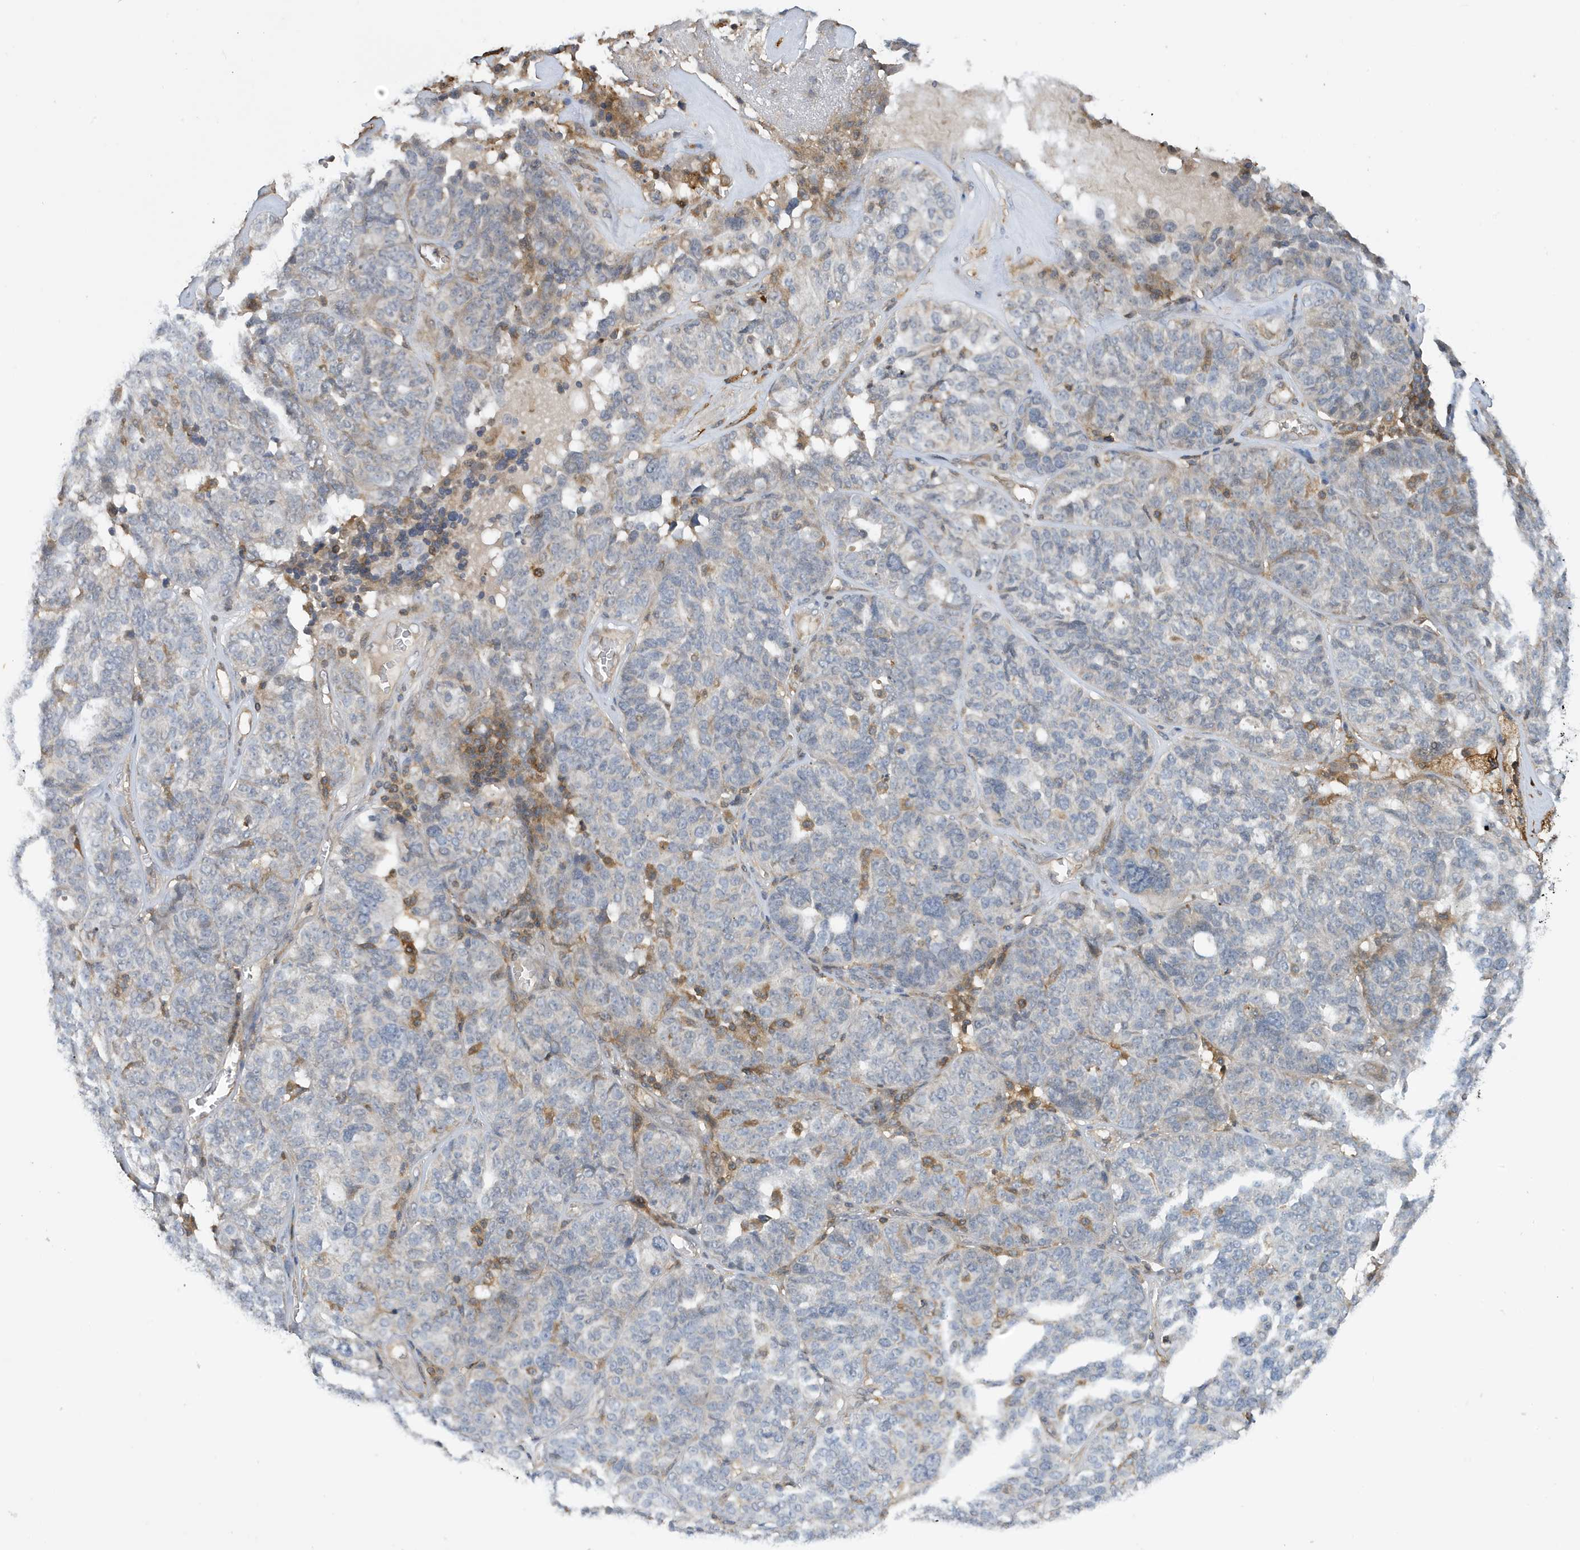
{"staining": {"intensity": "negative", "quantity": "none", "location": "none"}, "tissue": "ovarian cancer", "cell_type": "Tumor cells", "image_type": "cancer", "snomed": [{"axis": "morphology", "description": "Cystadenocarcinoma, serous, NOS"}, {"axis": "topography", "description": "Ovary"}], "caption": "Ovarian serous cystadenocarcinoma stained for a protein using immunohistochemistry (IHC) exhibits no staining tumor cells.", "gene": "NSUN3", "patient": {"sex": "female", "age": 59}}